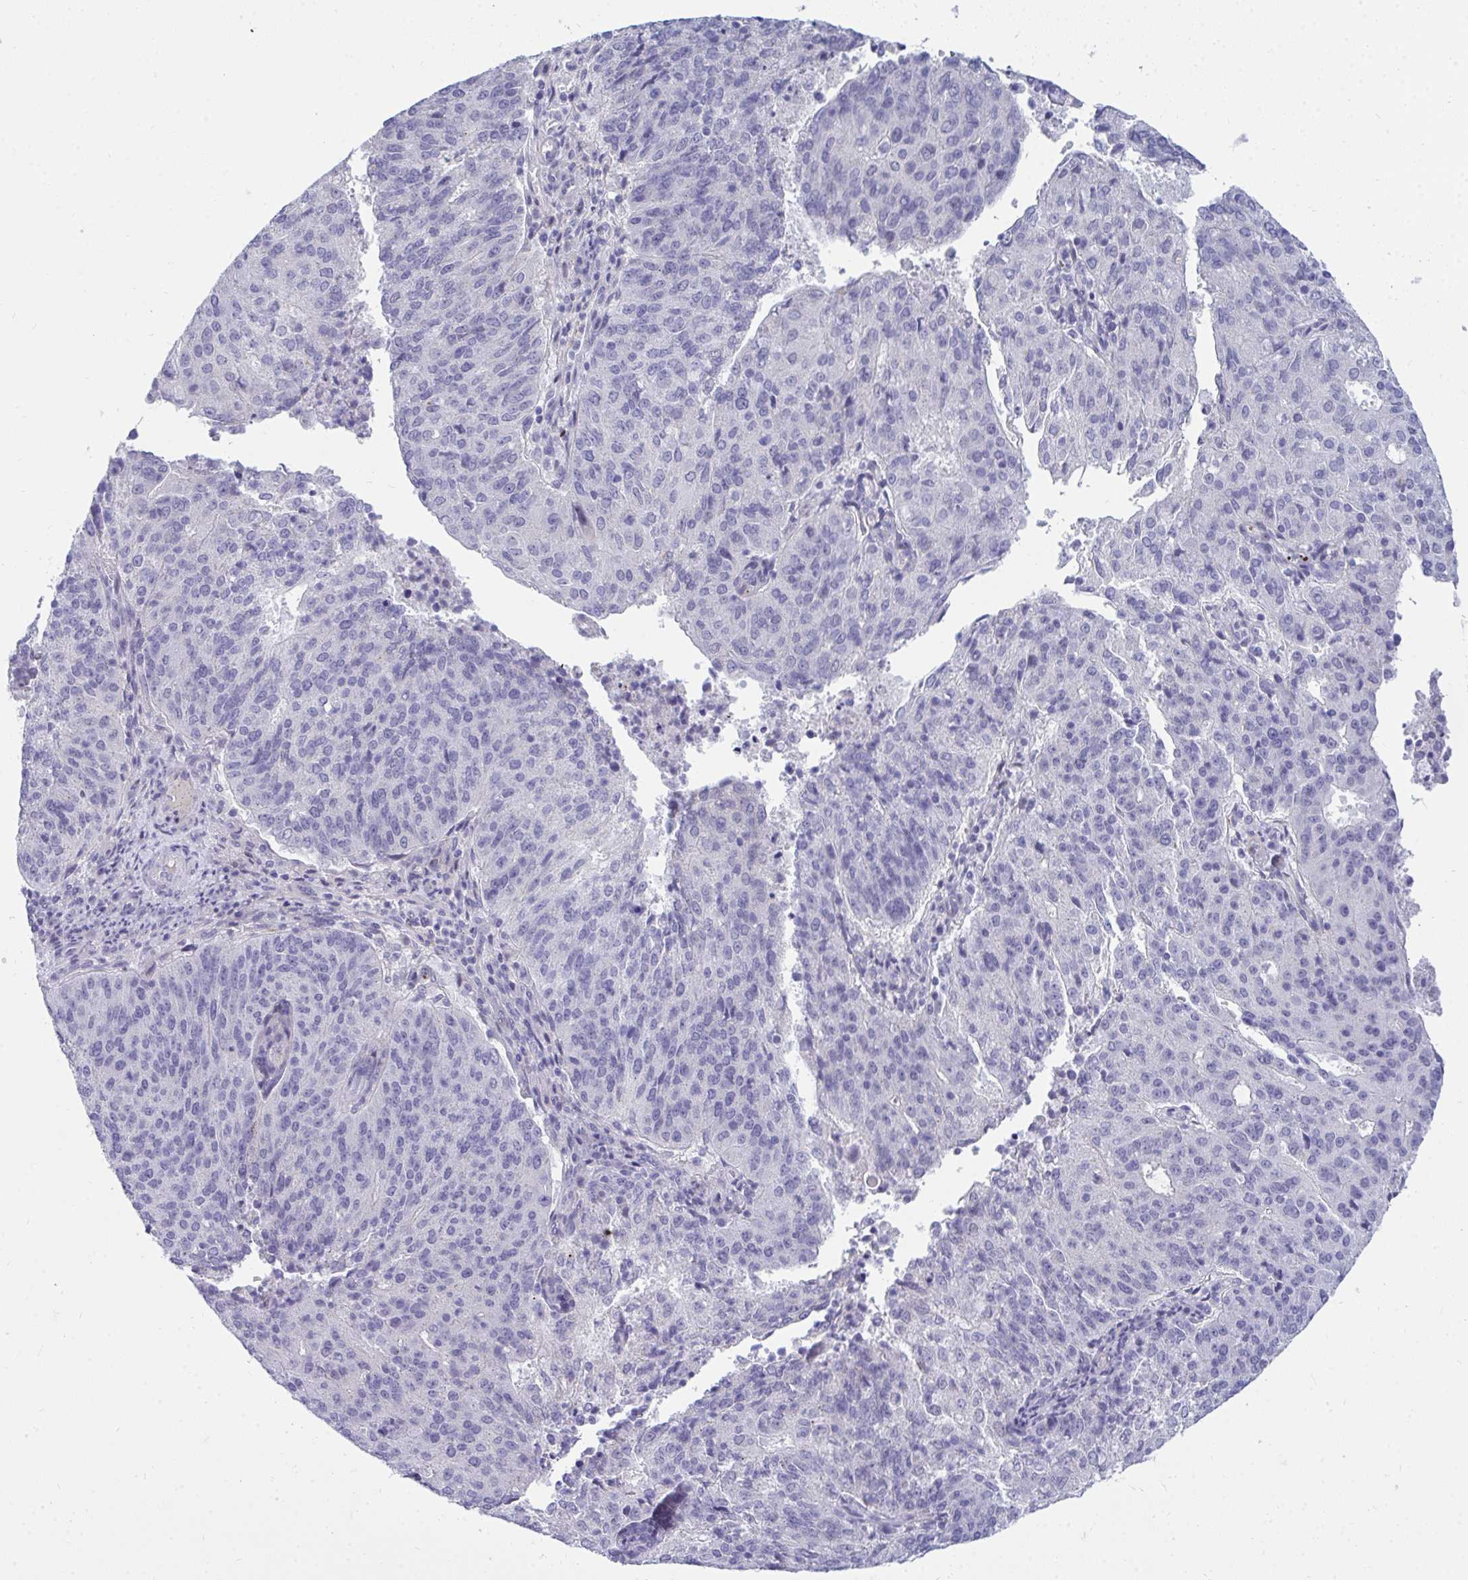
{"staining": {"intensity": "negative", "quantity": "none", "location": "none"}, "tissue": "endometrial cancer", "cell_type": "Tumor cells", "image_type": "cancer", "snomed": [{"axis": "morphology", "description": "Adenocarcinoma, NOS"}, {"axis": "topography", "description": "Endometrium"}], "caption": "The micrograph reveals no significant positivity in tumor cells of endometrial cancer (adenocarcinoma).", "gene": "TSBP1", "patient": {"sex": "female", "age": 82}}